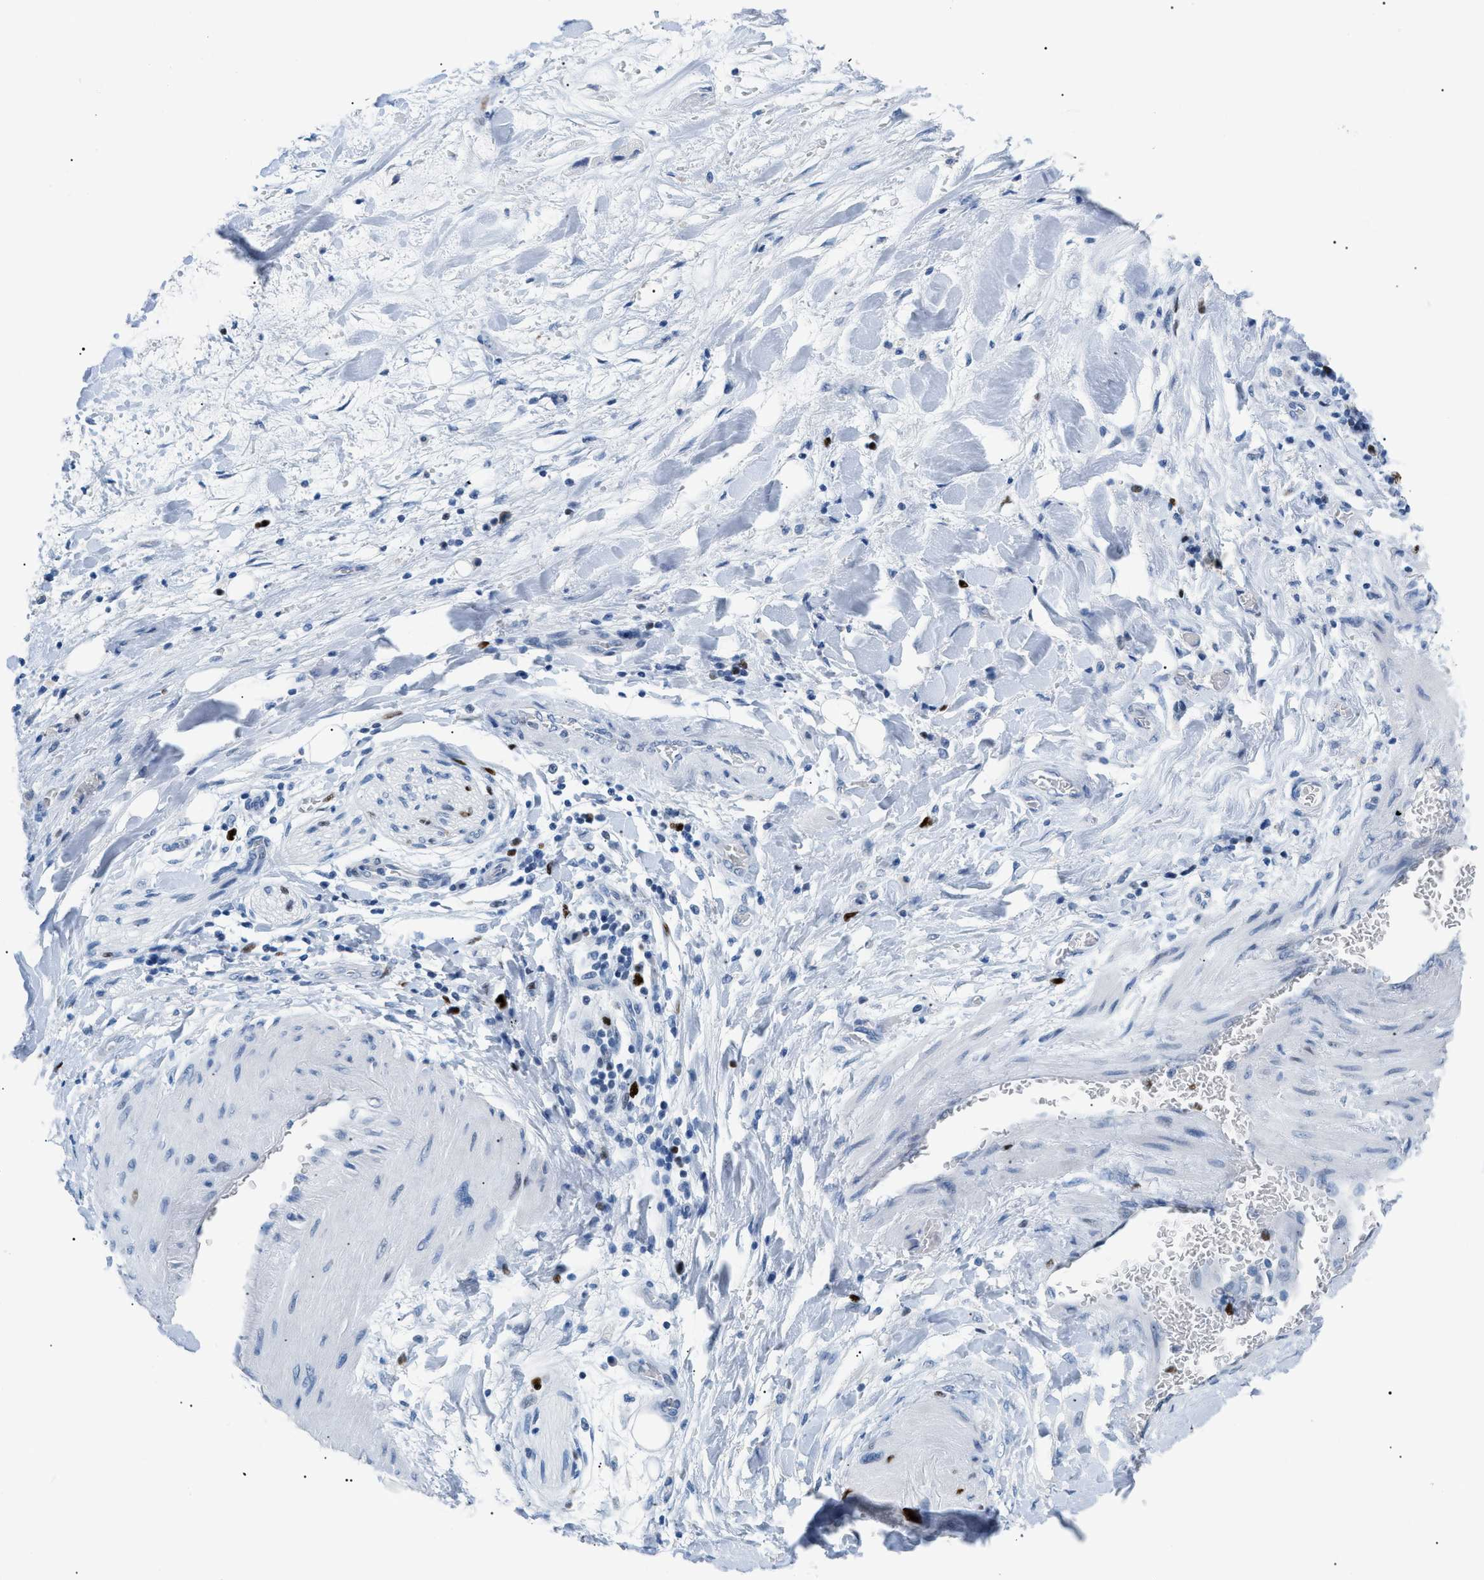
{"staining": {"intensity": "negative", "quantity": "none", "location": "none"}, "tissue": "adipose tissue", "cell_type": "Adipocytes", "image_type": "normal", "snomed": [{"axis": "morphology", "description": "Normal tissue, NOS"}, {"axis": "morphology", "description": "Cholangiocarcinoma"}, {"axis": "topography", "description": "Liver"}, {"axis": "topography", "description": "Peripheral nerve tissue"}], "caption": "This histopathology image is of benign adipose tissue stained with immunohistochemistry (IHC) to label a protein in brown with the nuclei are counter-stained blue. There is no positivity in adipocytes. (DAB immunohistochemistry with hematoxylin counter stain).", "gene": "MCM7", "patient": {"sex": "male", "age": 50}}